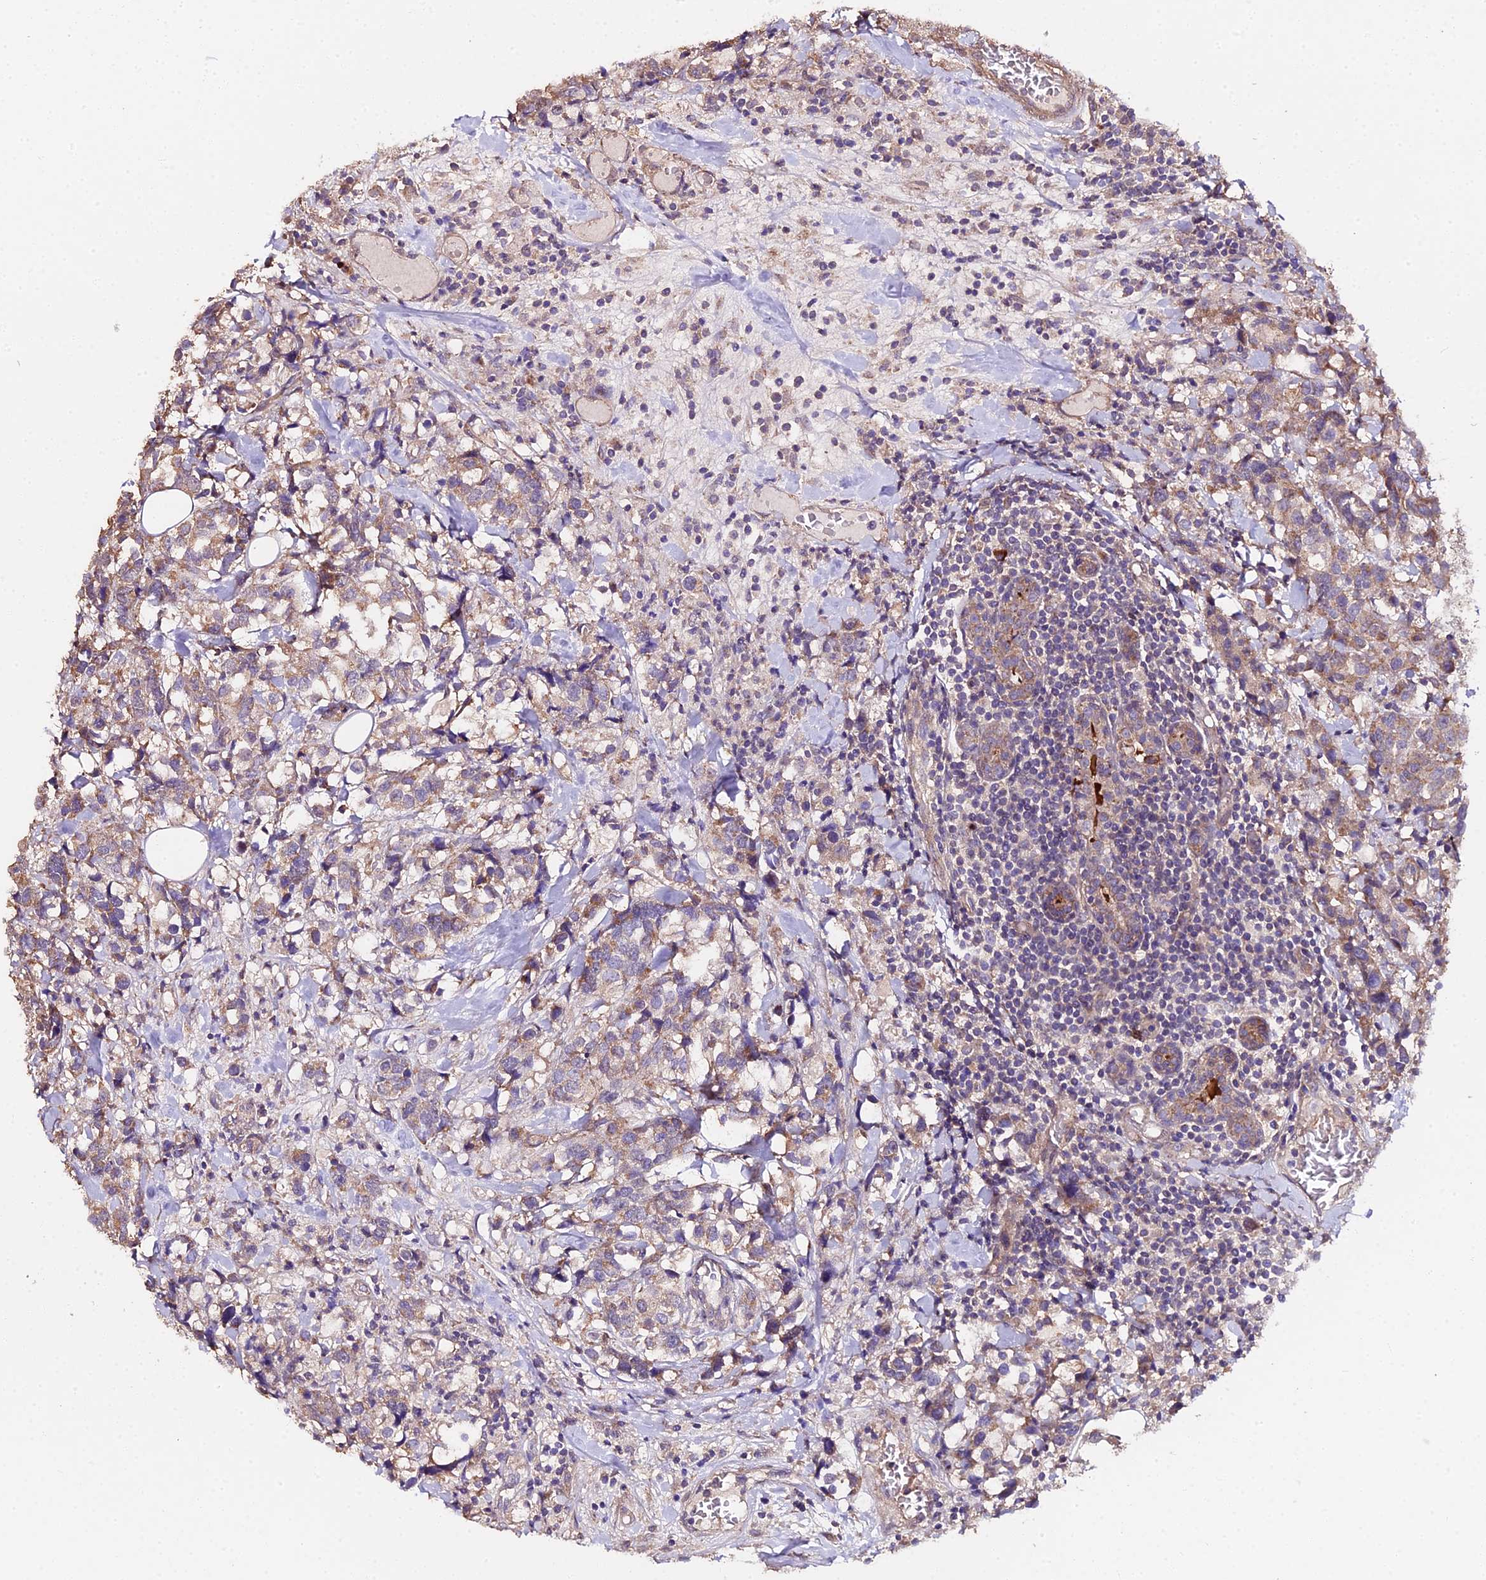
{"staining": {"intensity": "weak", "quantity": "25%-75%", "location": "cytoplasmic/membranous"}, "tissue": "breast cancer", "cell_type": "Tumor cells", "image_type": "cancer", "snomed": [{"axis": "morphology", "description": "Lobular carcinoma"}, {"axis": "topography", "description": "Breast"}], "caption": "Breast lobular carcinoma stained with a brown dye exhibits weak cytoplasmic/membranous positive expression in approximately 25%-75% of tumor cells.", "gene": "METTL13", "patient": {"sex": "female", "age": 59}}